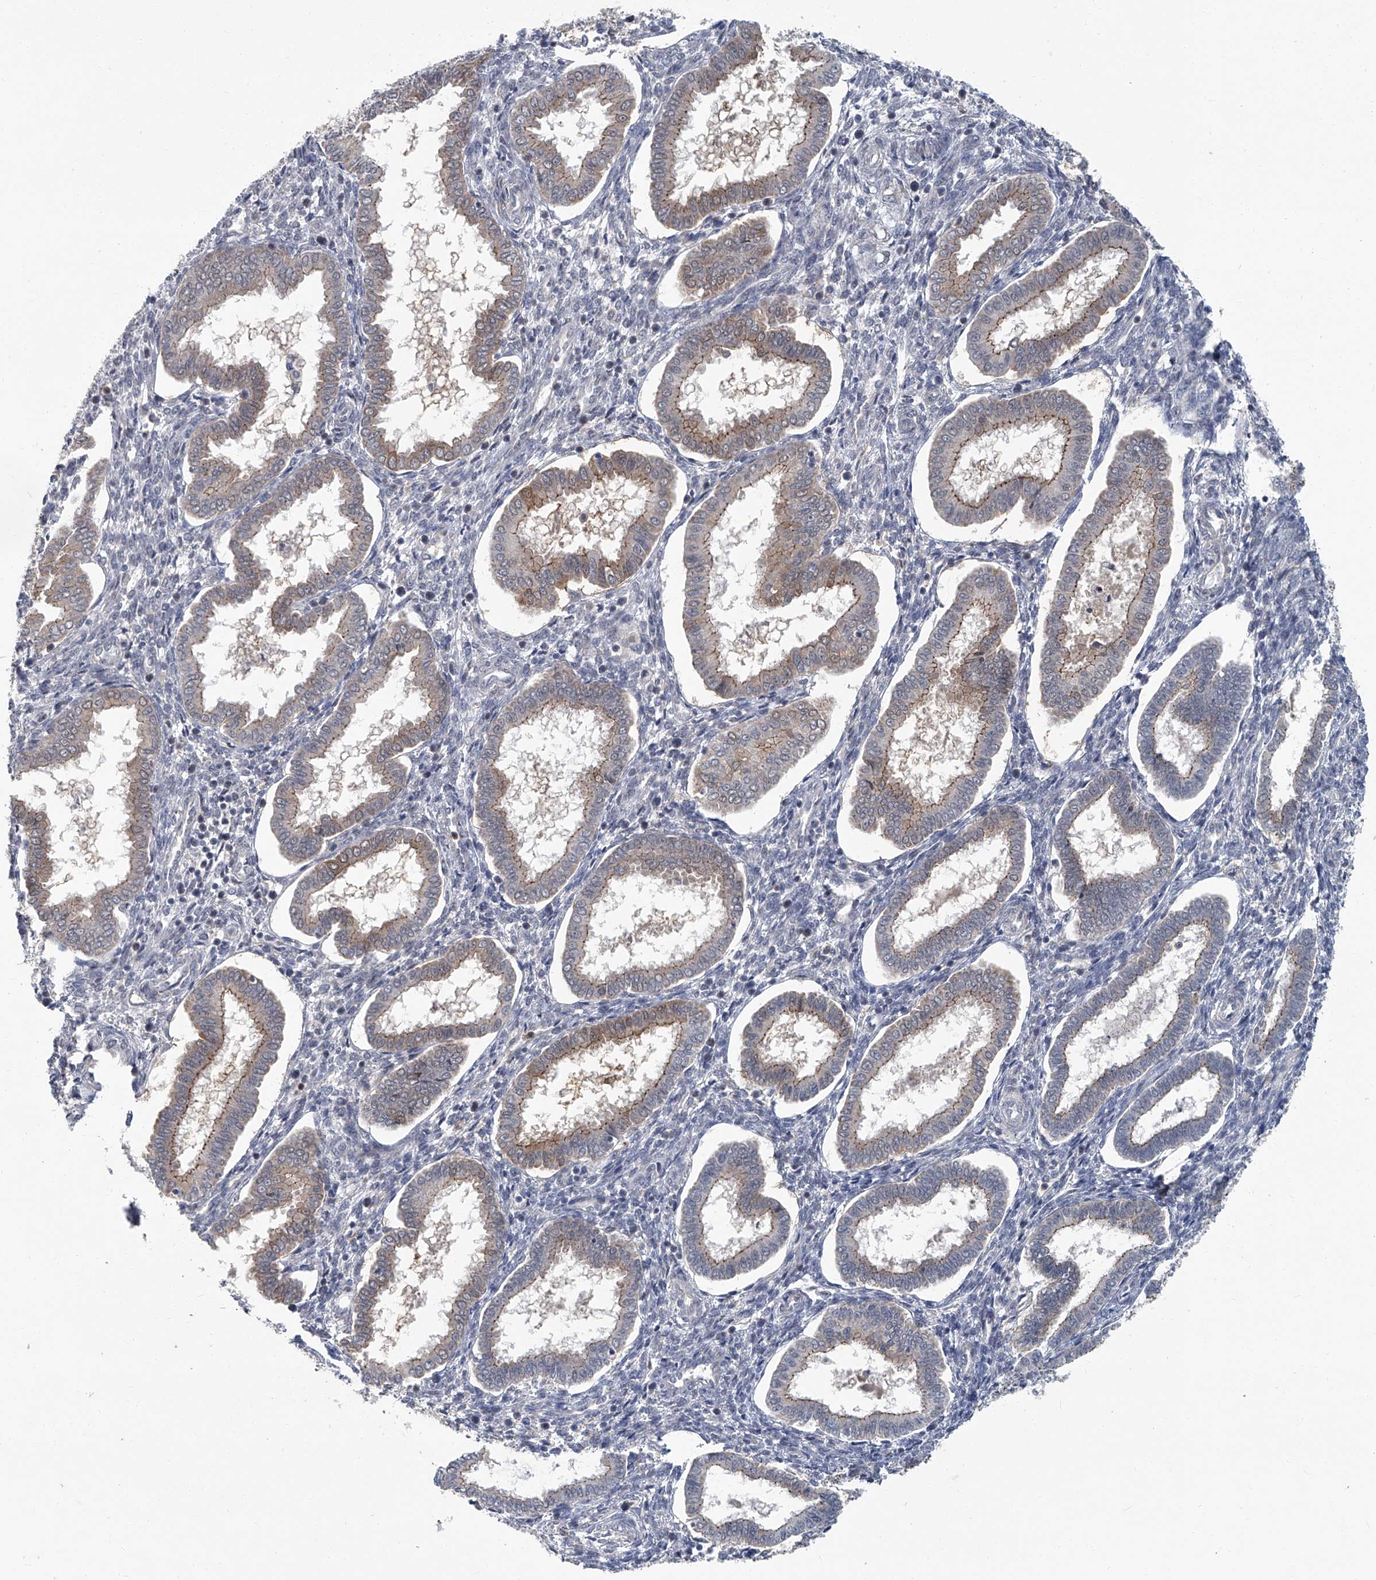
{"staining": {"intensity": "negative", "quantity": "none", "location": "none"}, "tissue": "endometrium", "cell_type": "Cells in endometrial stroma", "image_type": "normal", "snomed": [{"axis": "morphology", "description": "Normal tissue, NOS"}, {"axis": "topography", "description": "Endometrium"}], "caption": "The photomicrograph shows no staining of cells in endometrial stroma in benign endometrium.", "gene": "AKNAD1", "patient": {"sex": "female", "age": 24}}